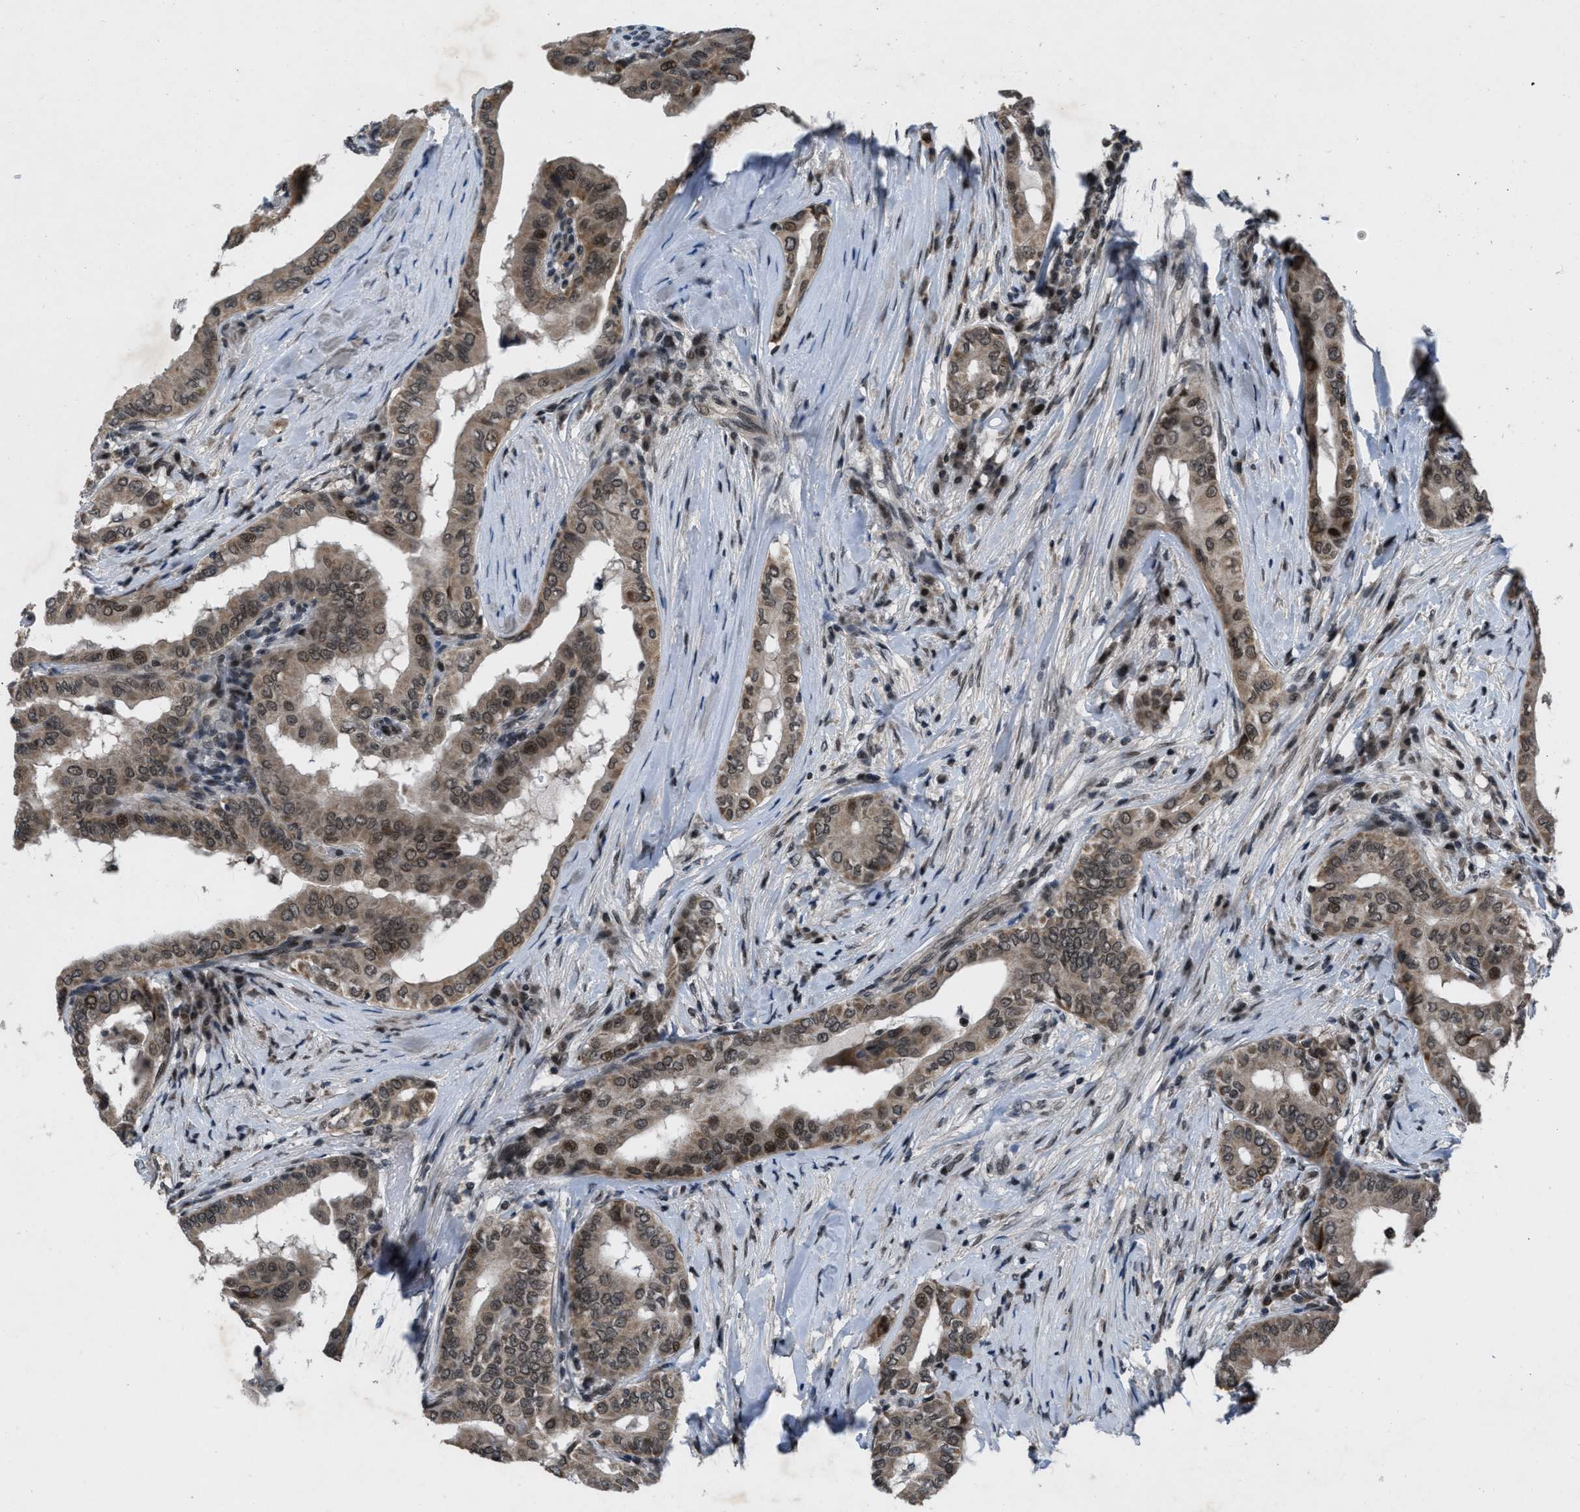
{"staining": {"intensity": "moderate", "quantity": ">75%", "location": "cytoplasmic/membranous,nuclear"}, "tissue": "thyroid cancer", "cell_type": "Tumor cells", "image_type": "cancer", "snomed": [{"axis": "morphology", "description": "Papillary adenocarcinoma, NOS"}, {"axis": "topography", "description": "Thyroid gland"}], "caption": "This photomicrograph demonstrates immunohistochemistry (IHC) staining of thyroid papillary adenocarcinoma, with medium moderate cytoplasmic/membranous and nuclear positivity in about >75% of tumor cells.", "gene": "ZNHIT1", "patient": {"sex": "male", "age": 33}}